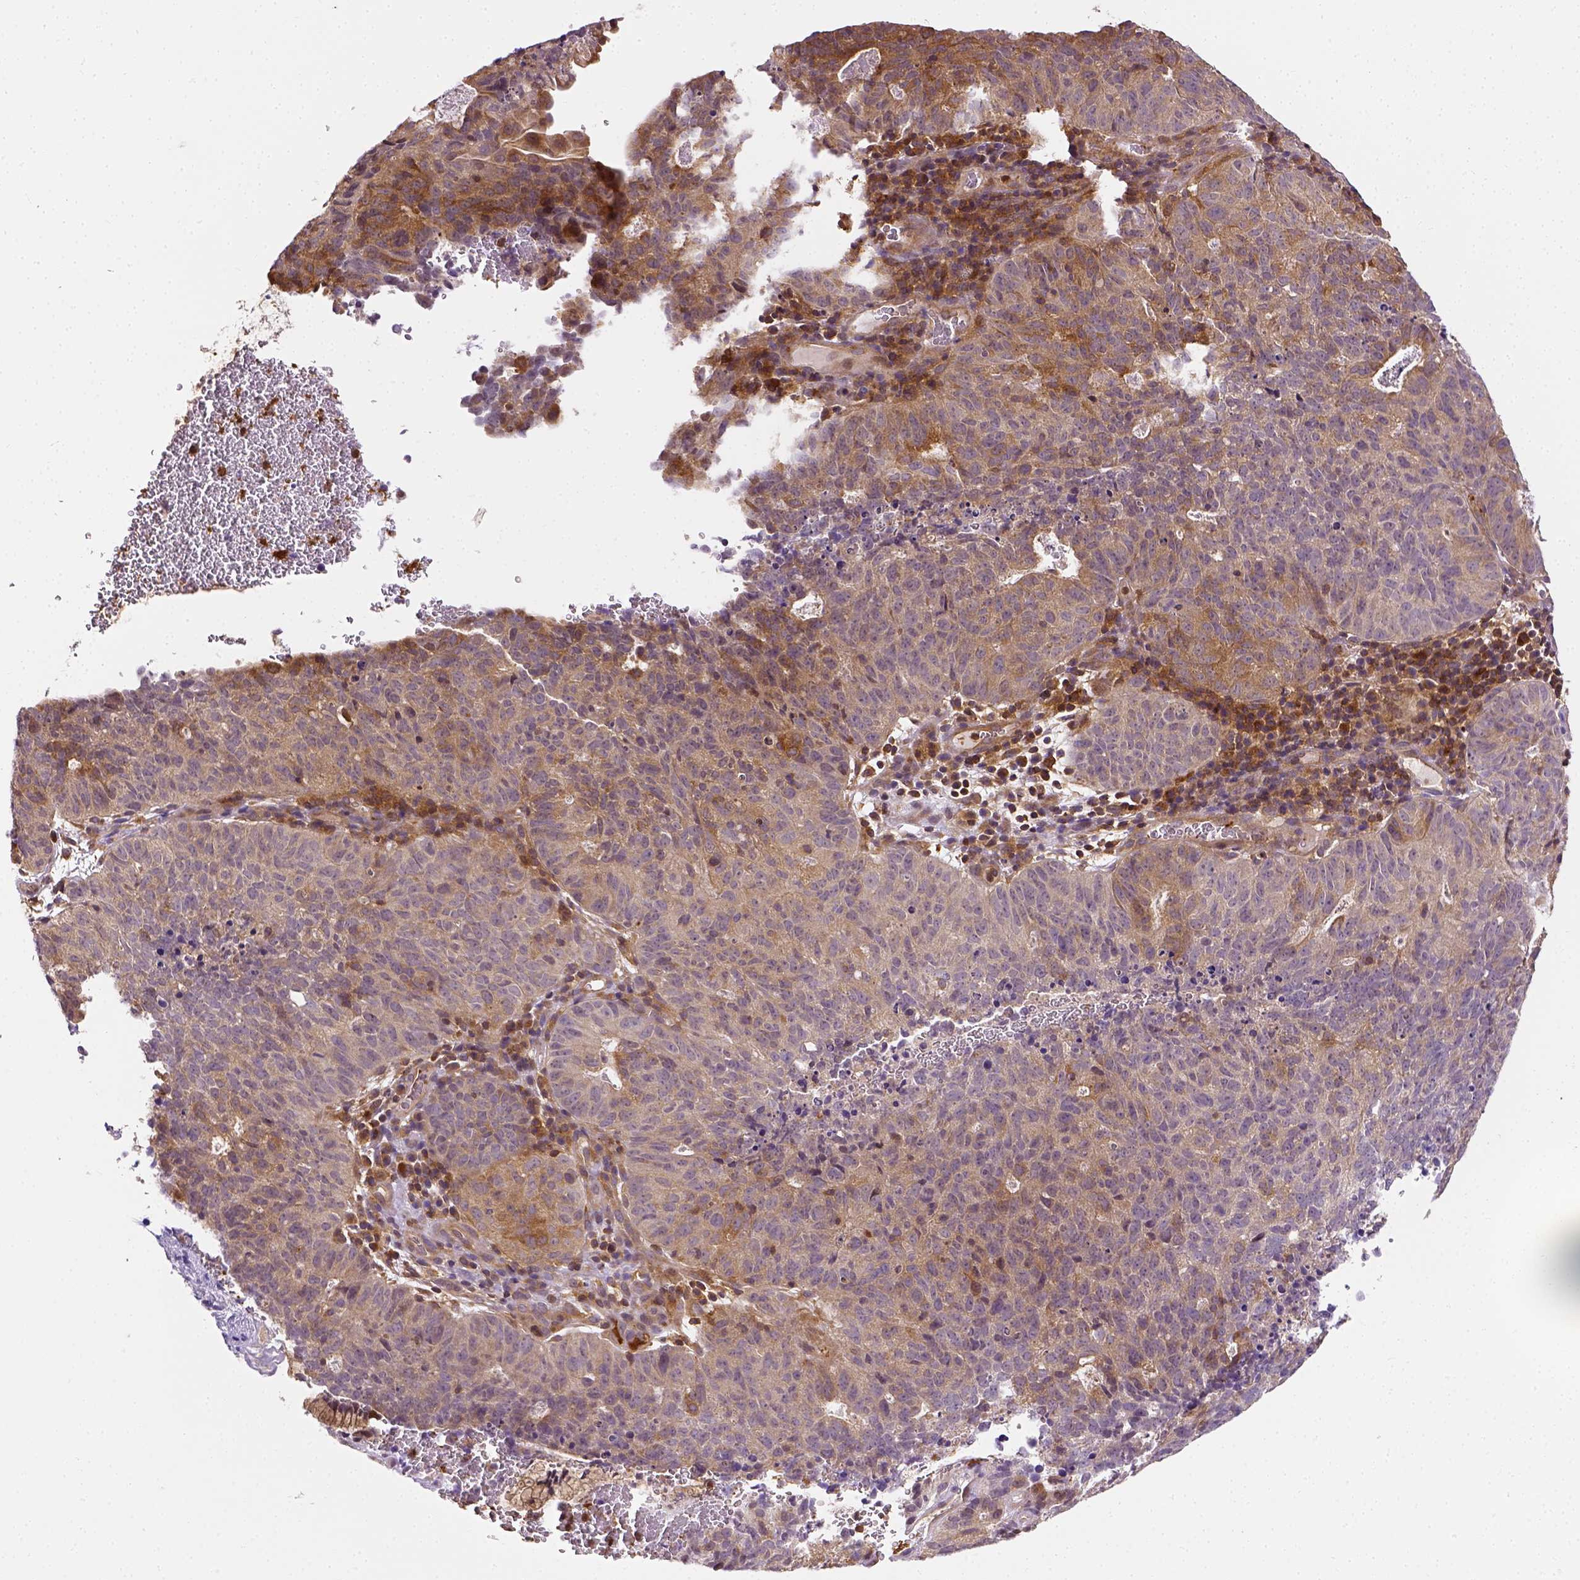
{"staining": {"intensity": "moderate", "quantity": ">75%", "location": "cytoplasmic/membranous"}, "tissue": "cervical cancer", "cell_type": "Tumor cells", "image_type": "cancer", "snomed": [{"axis": "morphology", "description": "Adenocarcinoma, NOS"}, {"axis": "topography", "description": "Cervix"}], "caption": "Cervical adenocarcinoma stained with a protein marker exhibits moderate staining in tumor cells.", "gene": "MATK", "patient": {"sex": "female", "age": 38}}